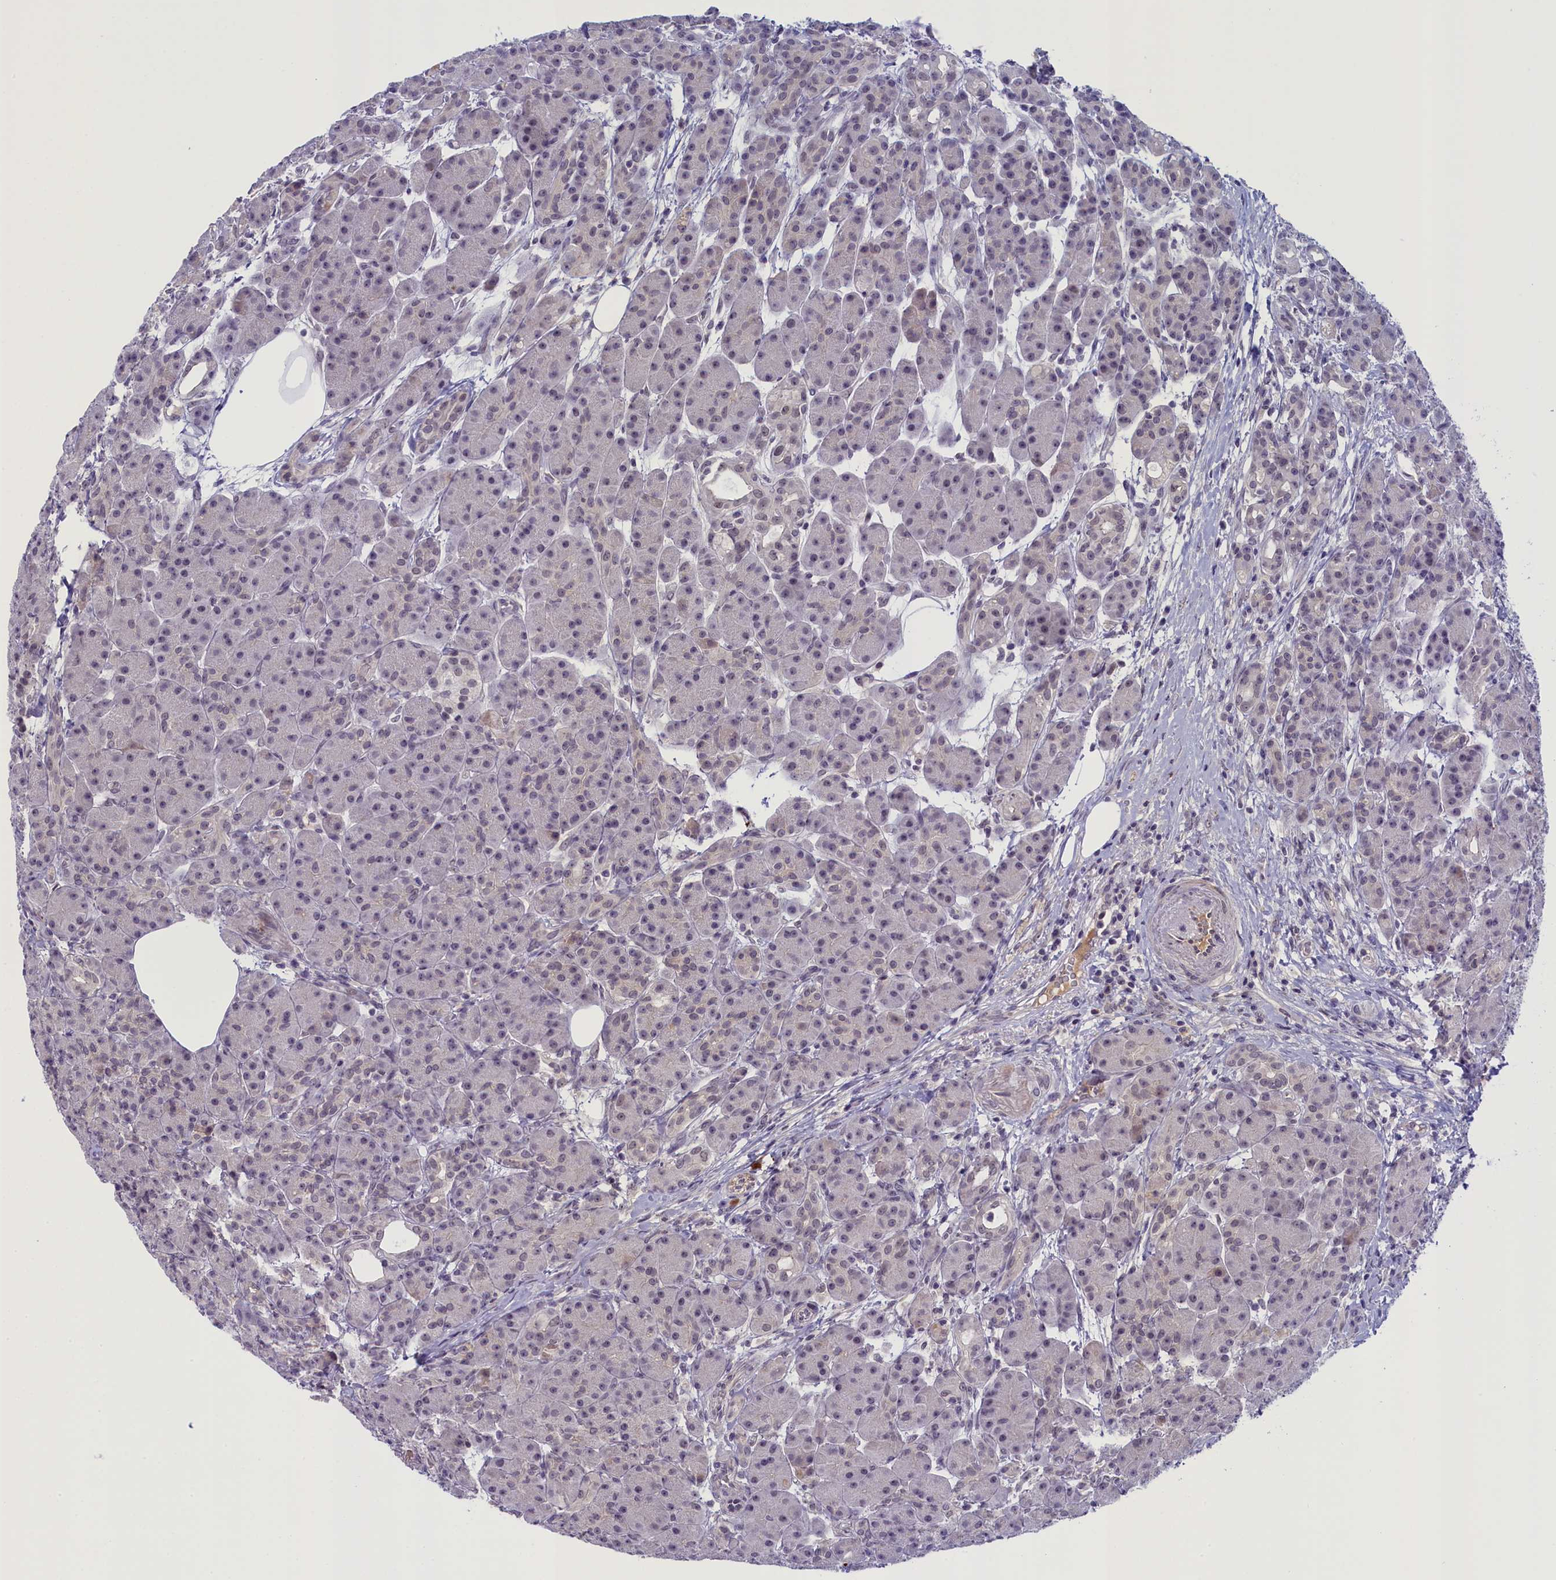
{"staining": {"intensity": "weak", "quantity": "<25%", "location": "nuclear"}, "tissue": "pancreas", "cell_type": "Exocrine glandular cells", "image_type": "normal", "snomed": [{"axis": "morphology", "description": "Normal tissue, NOS"}, {"axis": "topography", "description": "Pancreas"}], "caption": "Immunohistochemical staining of benign pancreas demonstrates no significant staining in exocrine glandular cells.", "gene": "CRAMP1", "patient": {"sex": "male", "age": 63}}